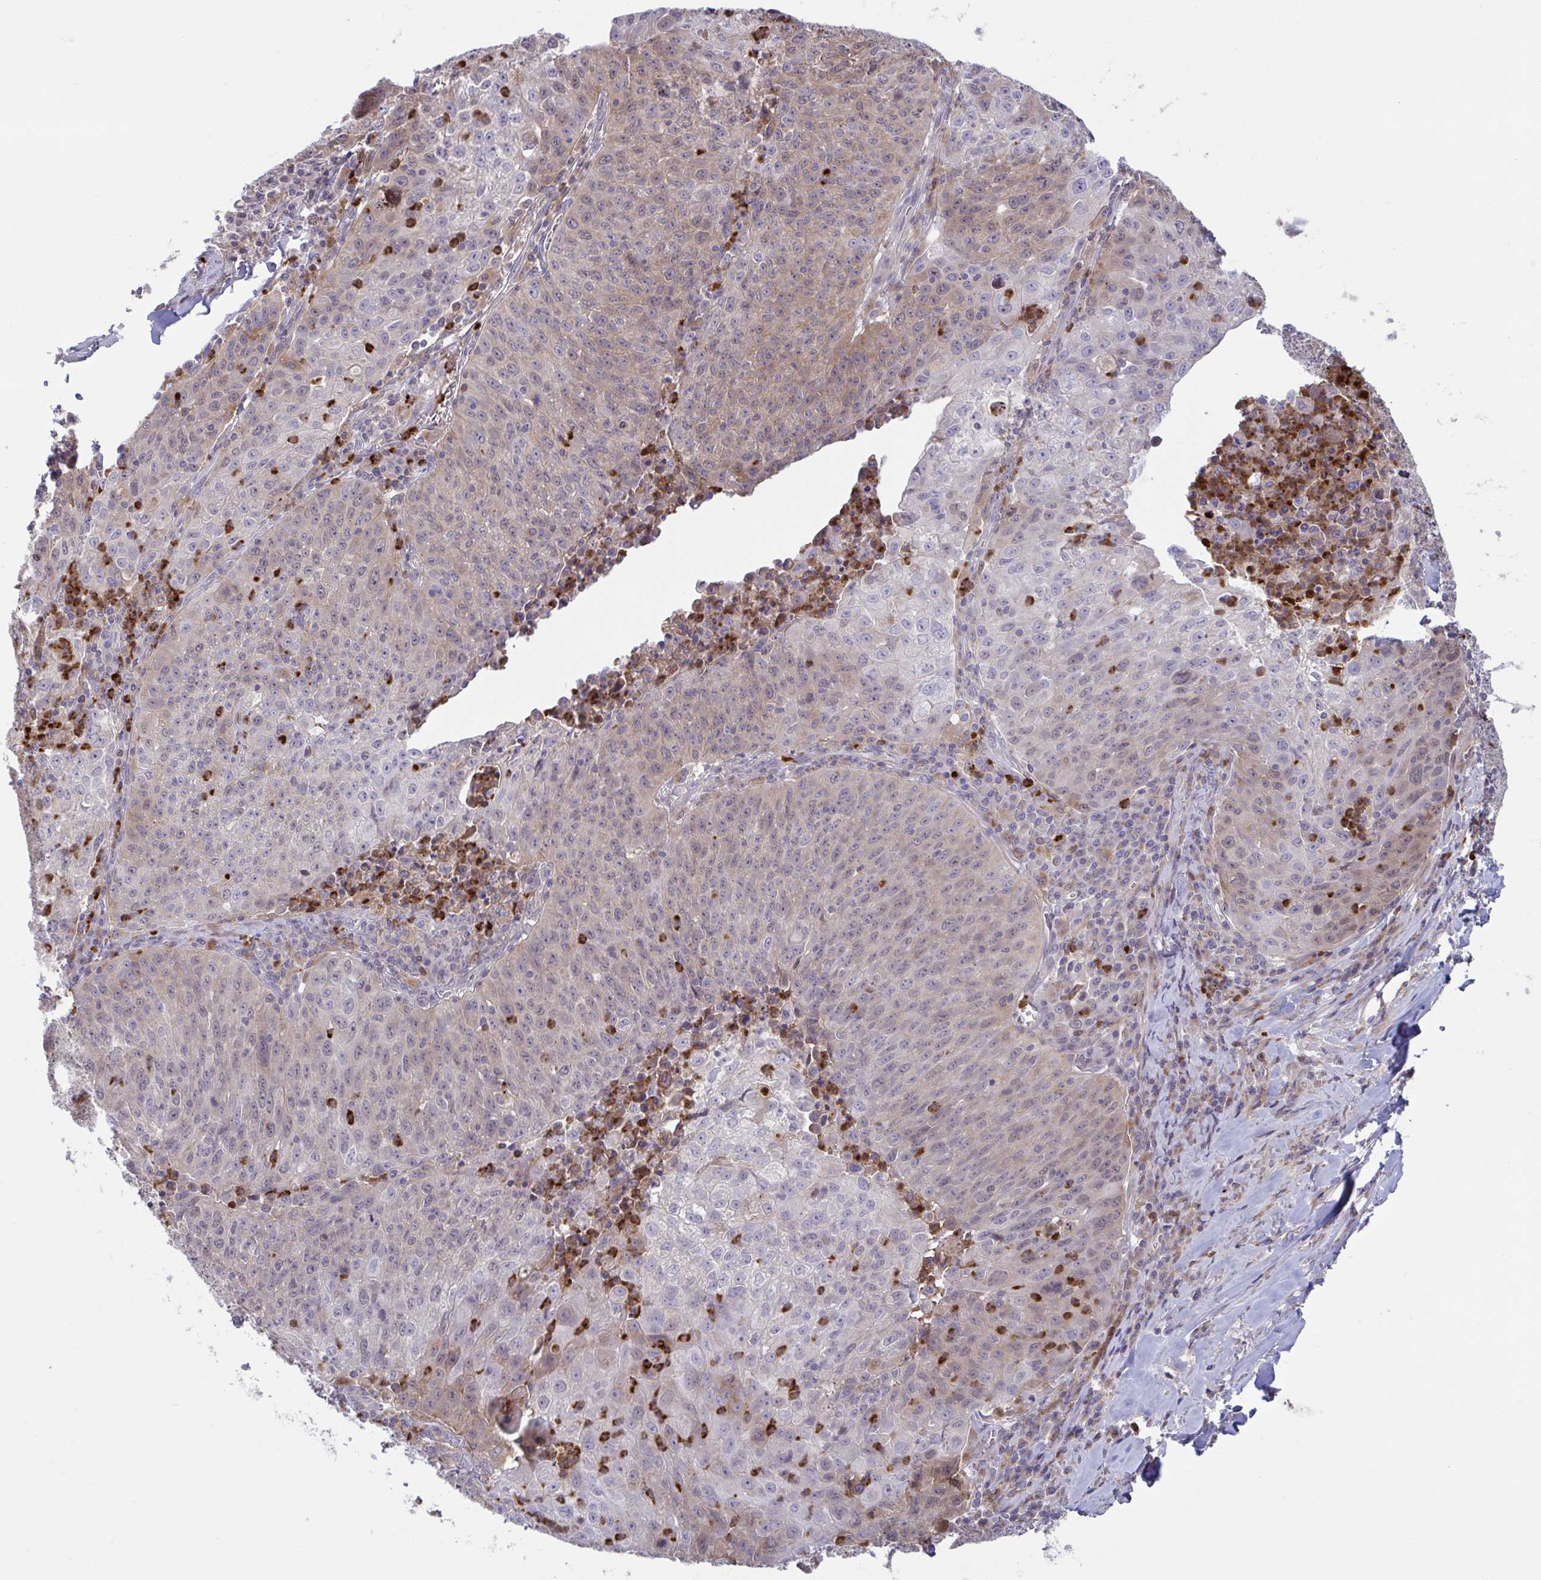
{"staining": {"intensity": "weak", "quantity": "25%-75%", "location": "cytoplasmic/membranous"}, "tissue": "lung cancer", "cell_type": "Tumor cells", "image_type": "cancer", "snomed": [{"axis": "morphology", "description": "Squamous cell carcinoma, NOS"}, {"axis": "morphology", "description": "Squamous cell carcinoma, metastatic, NOS"}, {"axis": "topography", "description": "Bronchus"}, {"axis": "topography", "description": "Lung"}], "caption": "Lung cancer stained for a protein exhibits weak cytoplasmic/membranous positivity in tumor cells. (brown staining indicates protein expression, while blue staining denotes nuclei).", "gene": "IL1R1", "patient": {"sex": "male", "age": 62}}